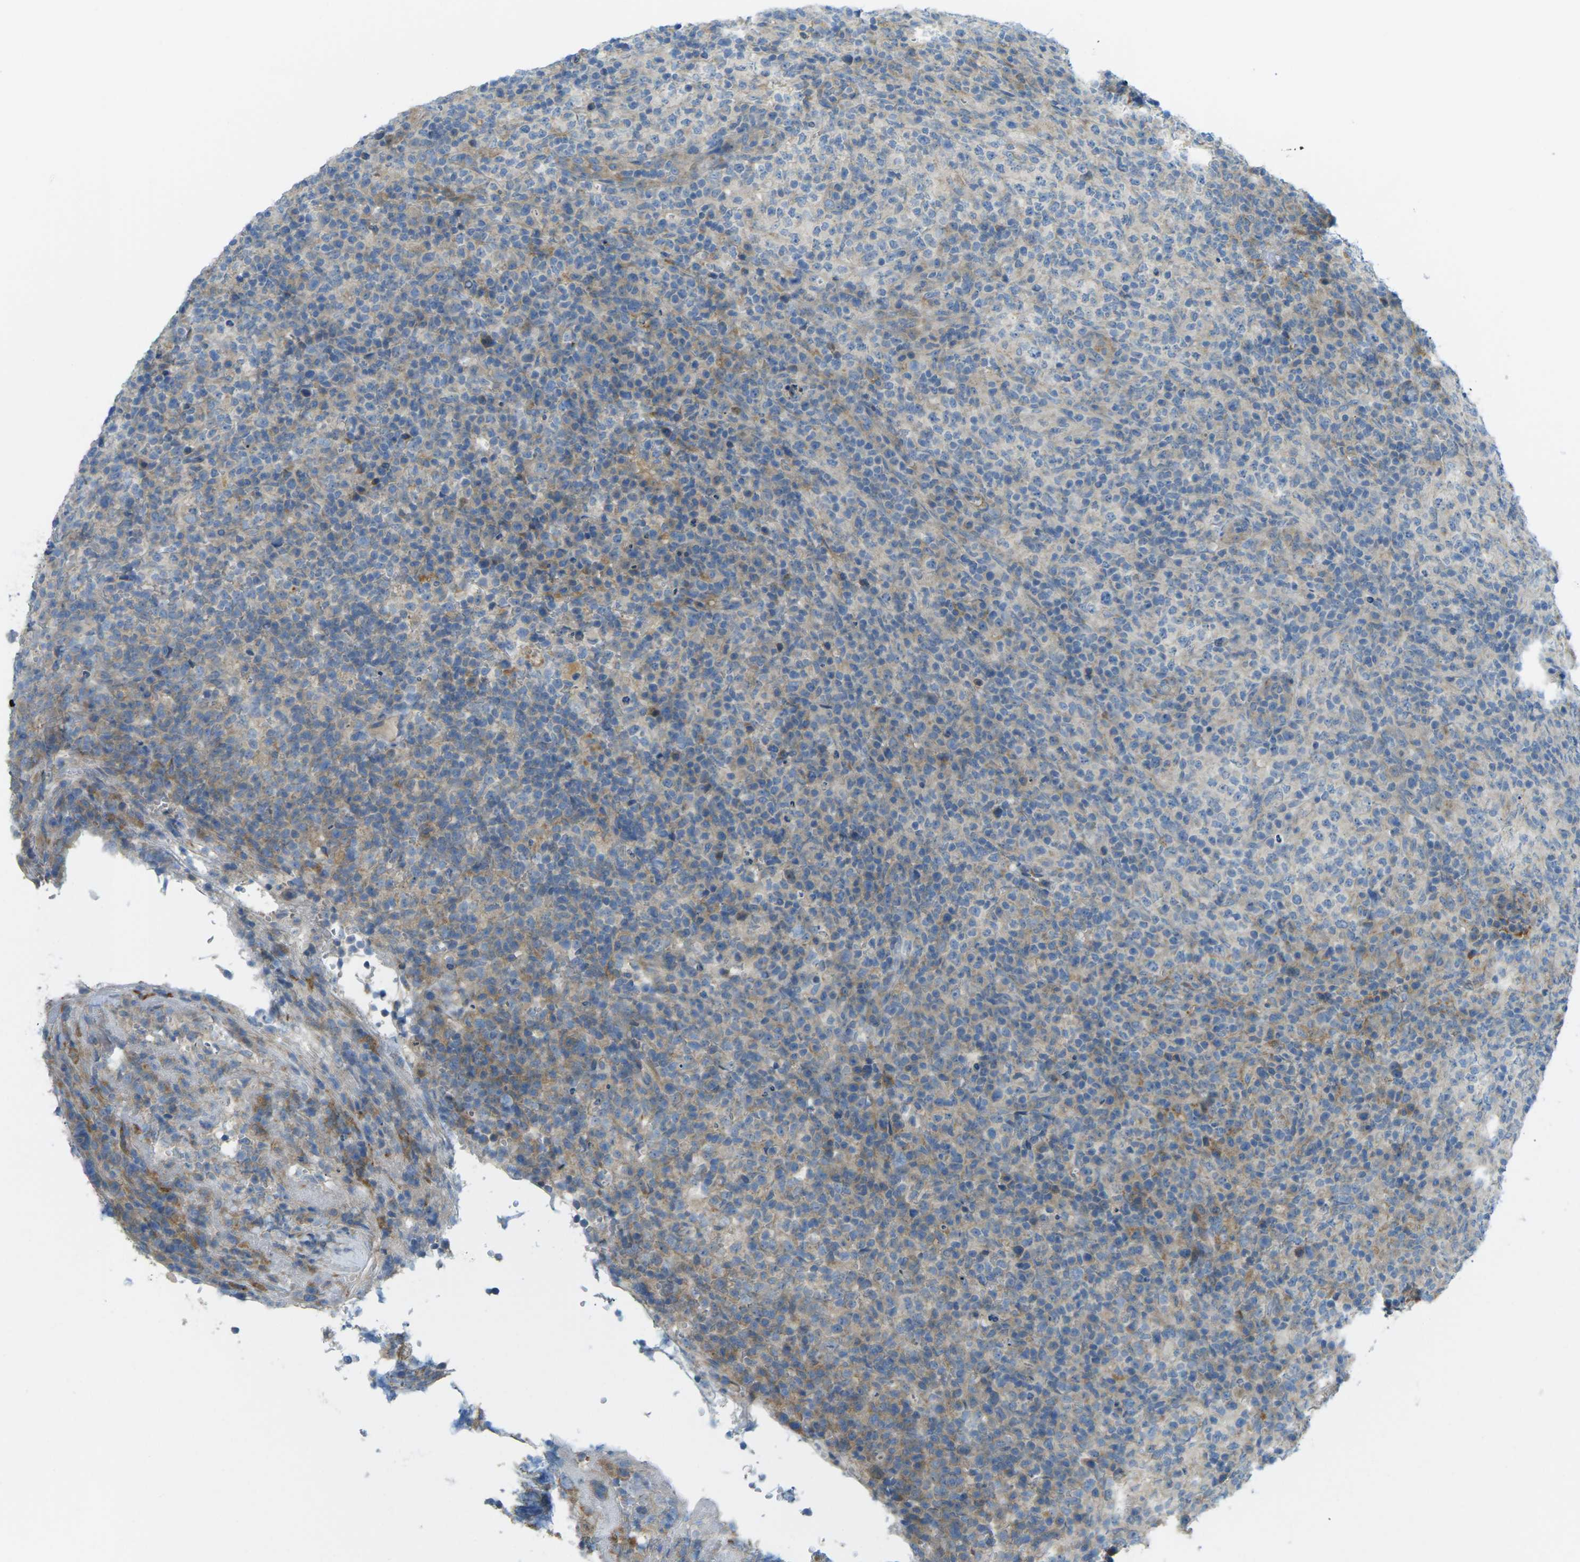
{"staining": {"intensity": "negative", "quantity": "none", "location": "none"}, "tissue": "lymphoma", "cell_type": "Tumor cells", "image_type": "cancer", "snomed": [{"axis": "morphology", "description": "Malignant lymphoma, non-Hodgkin's type, High grade"}, {"axis": "topography", "description": "Lymph node"}], "caption": "This is a image of IHC staining of lymphoma, which shows no staining in tumor cells.", "gene": "MYLK4", "patient": {"sex": "female", "age": 76}}